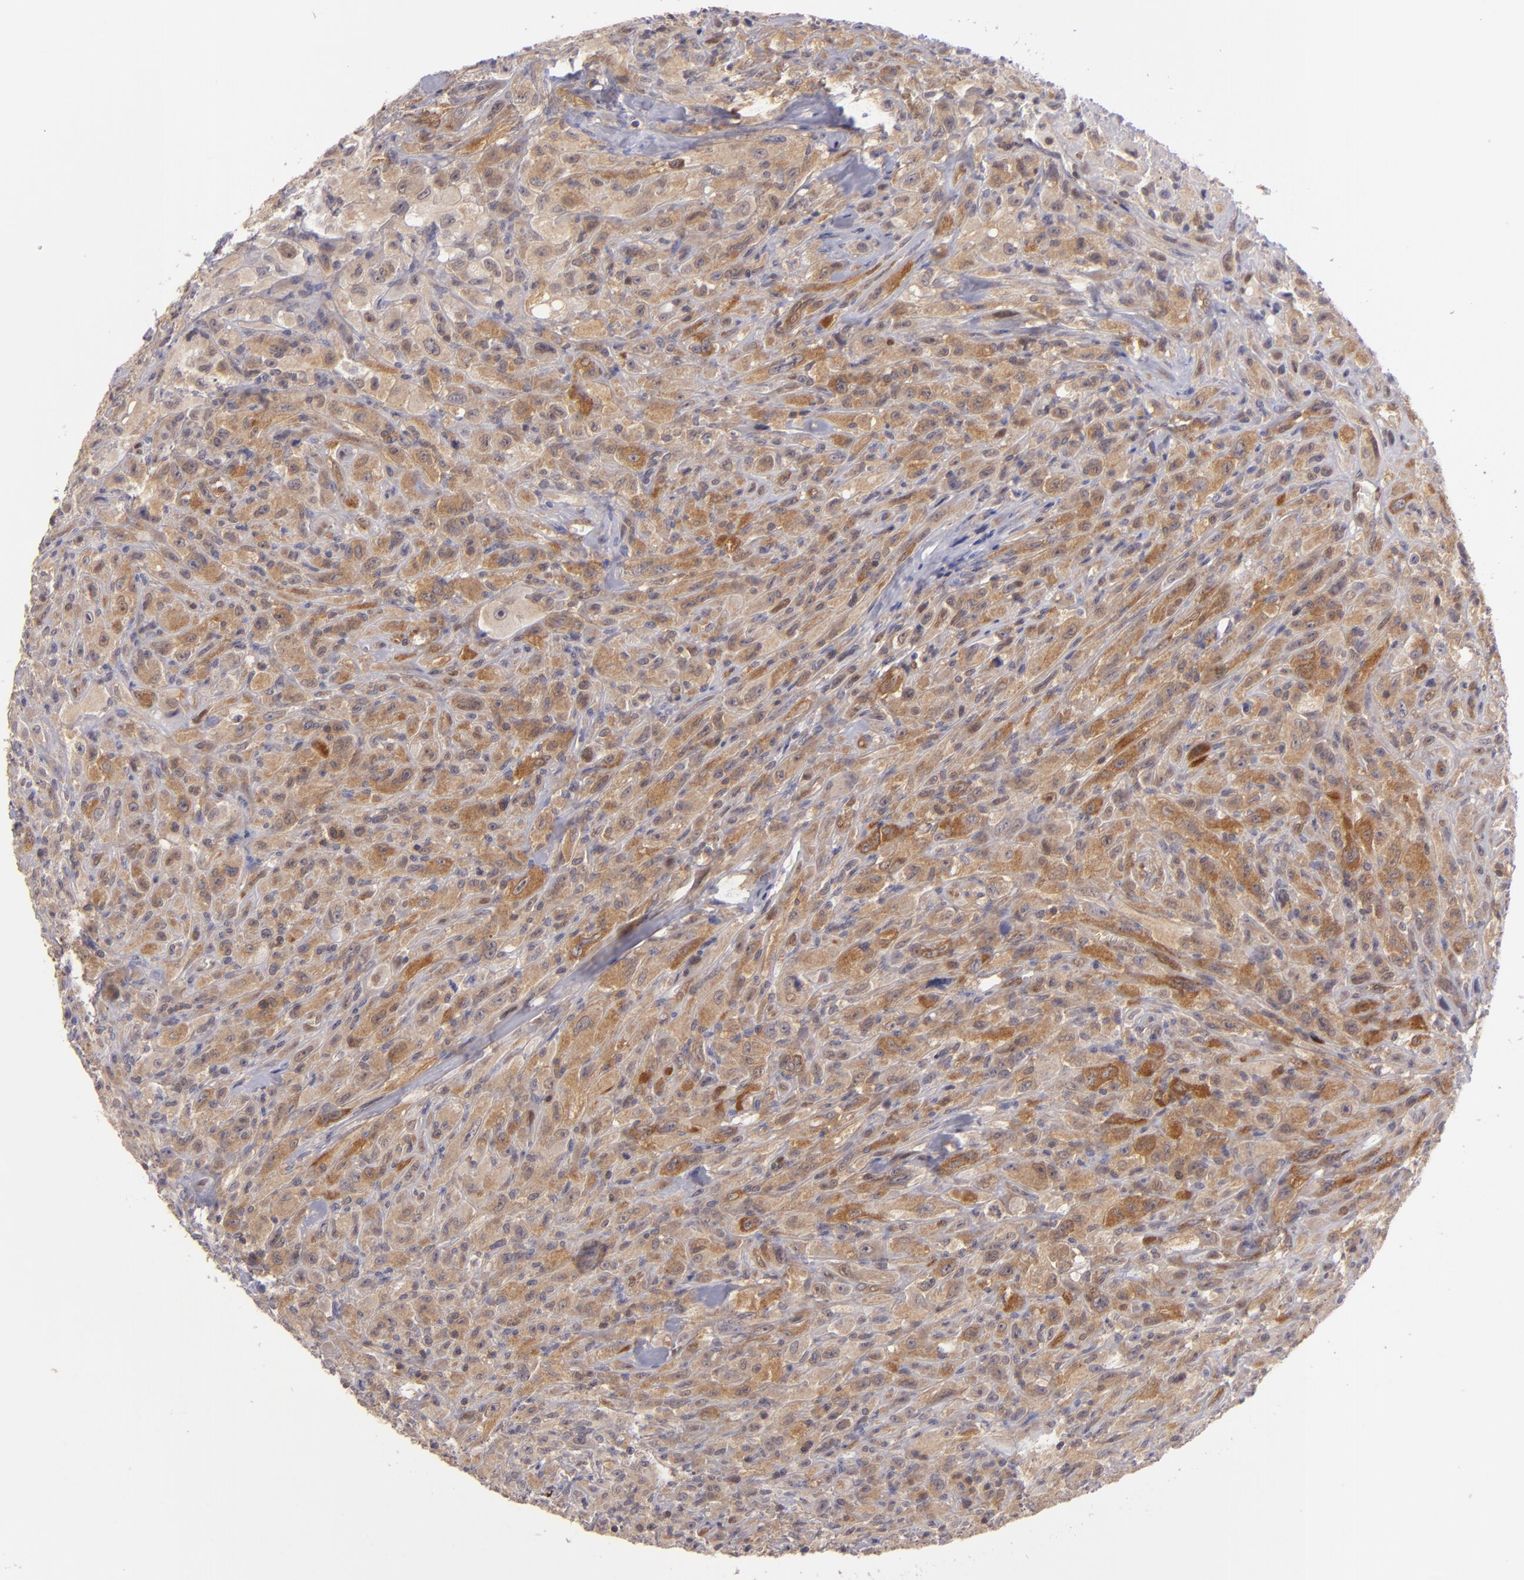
{"staining": {"intensity": "moderate", "quantity": ">75%", "location": "cytoplasmic/membranous"}, "tissue": "glioma", "cell_type": "Tumor cells", "image_type": "cancer", "snomed": [{"axis": "morphology", "description": "Glioma, malignant, High grade"}, {"axis": "topography", "description": "Brain"}], "caption": "DAB immunohistochemical staining of human malignant high-grade glioma shows moderate cytoplasmic/membranous protein staining in approximately >75% of tumor cells.", "gene": "PTPN13", "patient": {"sex": "male", "age": 48}}